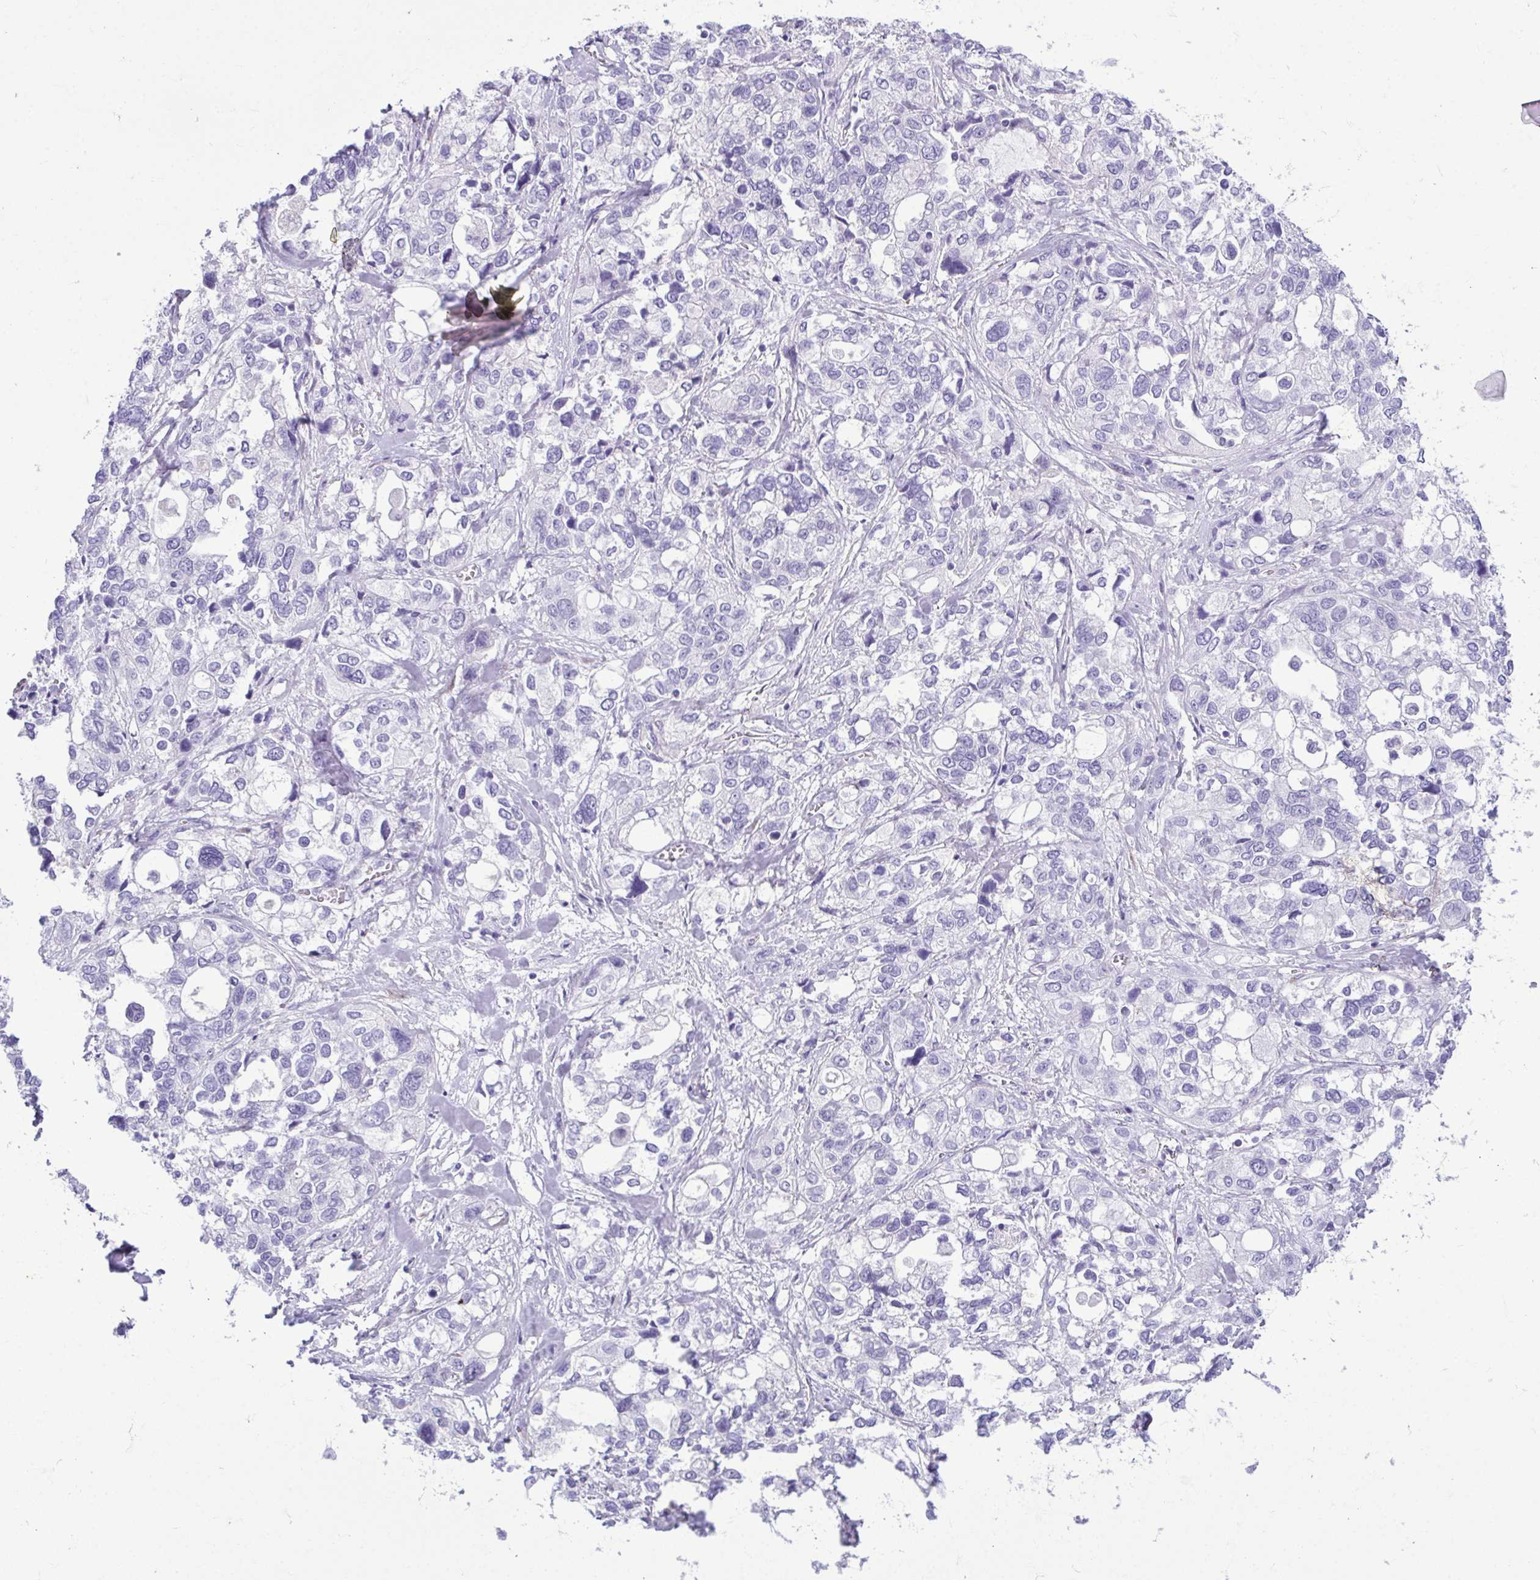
{"staining": {"intensity": "negative", "quantity": "none", "location": "none"}, "tissue": "stomach cancer", "cell_type": "Tumor cells", "image_type": "cancer", "snomed": [{"axis": "morphology", "description": "Adenocarcinoma, NOS"}, {"axis": "topography", "description": "Stomach, upper"}], "caption": "The photomicrograph demonstrates no significant expression in tumor cells of stomach adenocarcinoma.", "gene": "SERPINI1", "patient": {"sex": "female", "age": 81}}